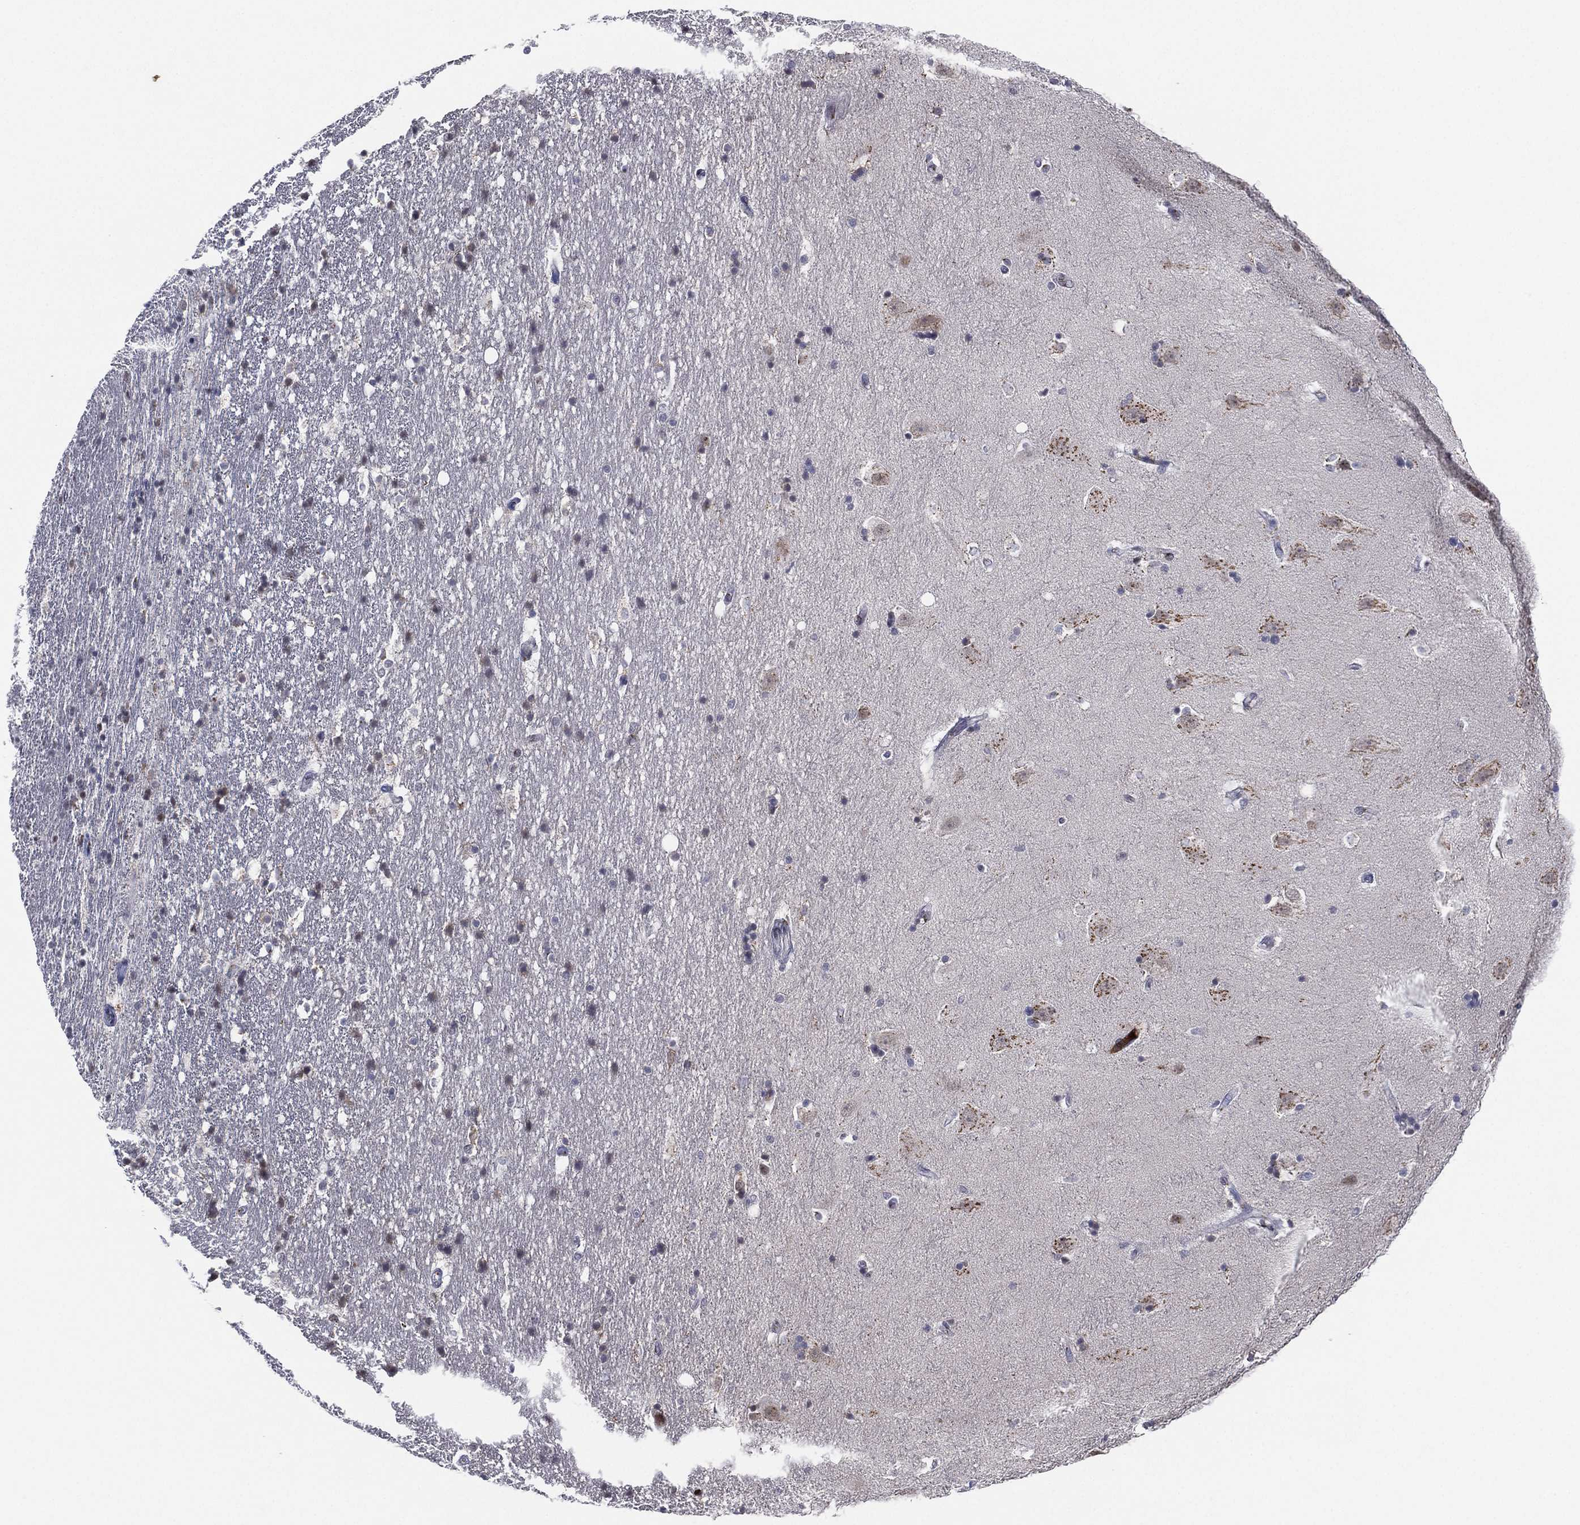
{"staining": {"intensity": "negative", "quantity": "none", "location": "none"}, "tissue": "hippocampus", "cell_type": "Glial cells", "image_type": "normal", "snomed": [{"axis": "morphology", "description": "Normal tissue, NOS"}, {"axis": "topography", "description": "Hippocampus"}], "caption": "Image shows no significant protein expression in glial cells of unremarkable hippocampus. (IHC, brightfield microscopy, high magnification).", "gene": "CD177", "patient": {"sex": "male", "age": 49}}